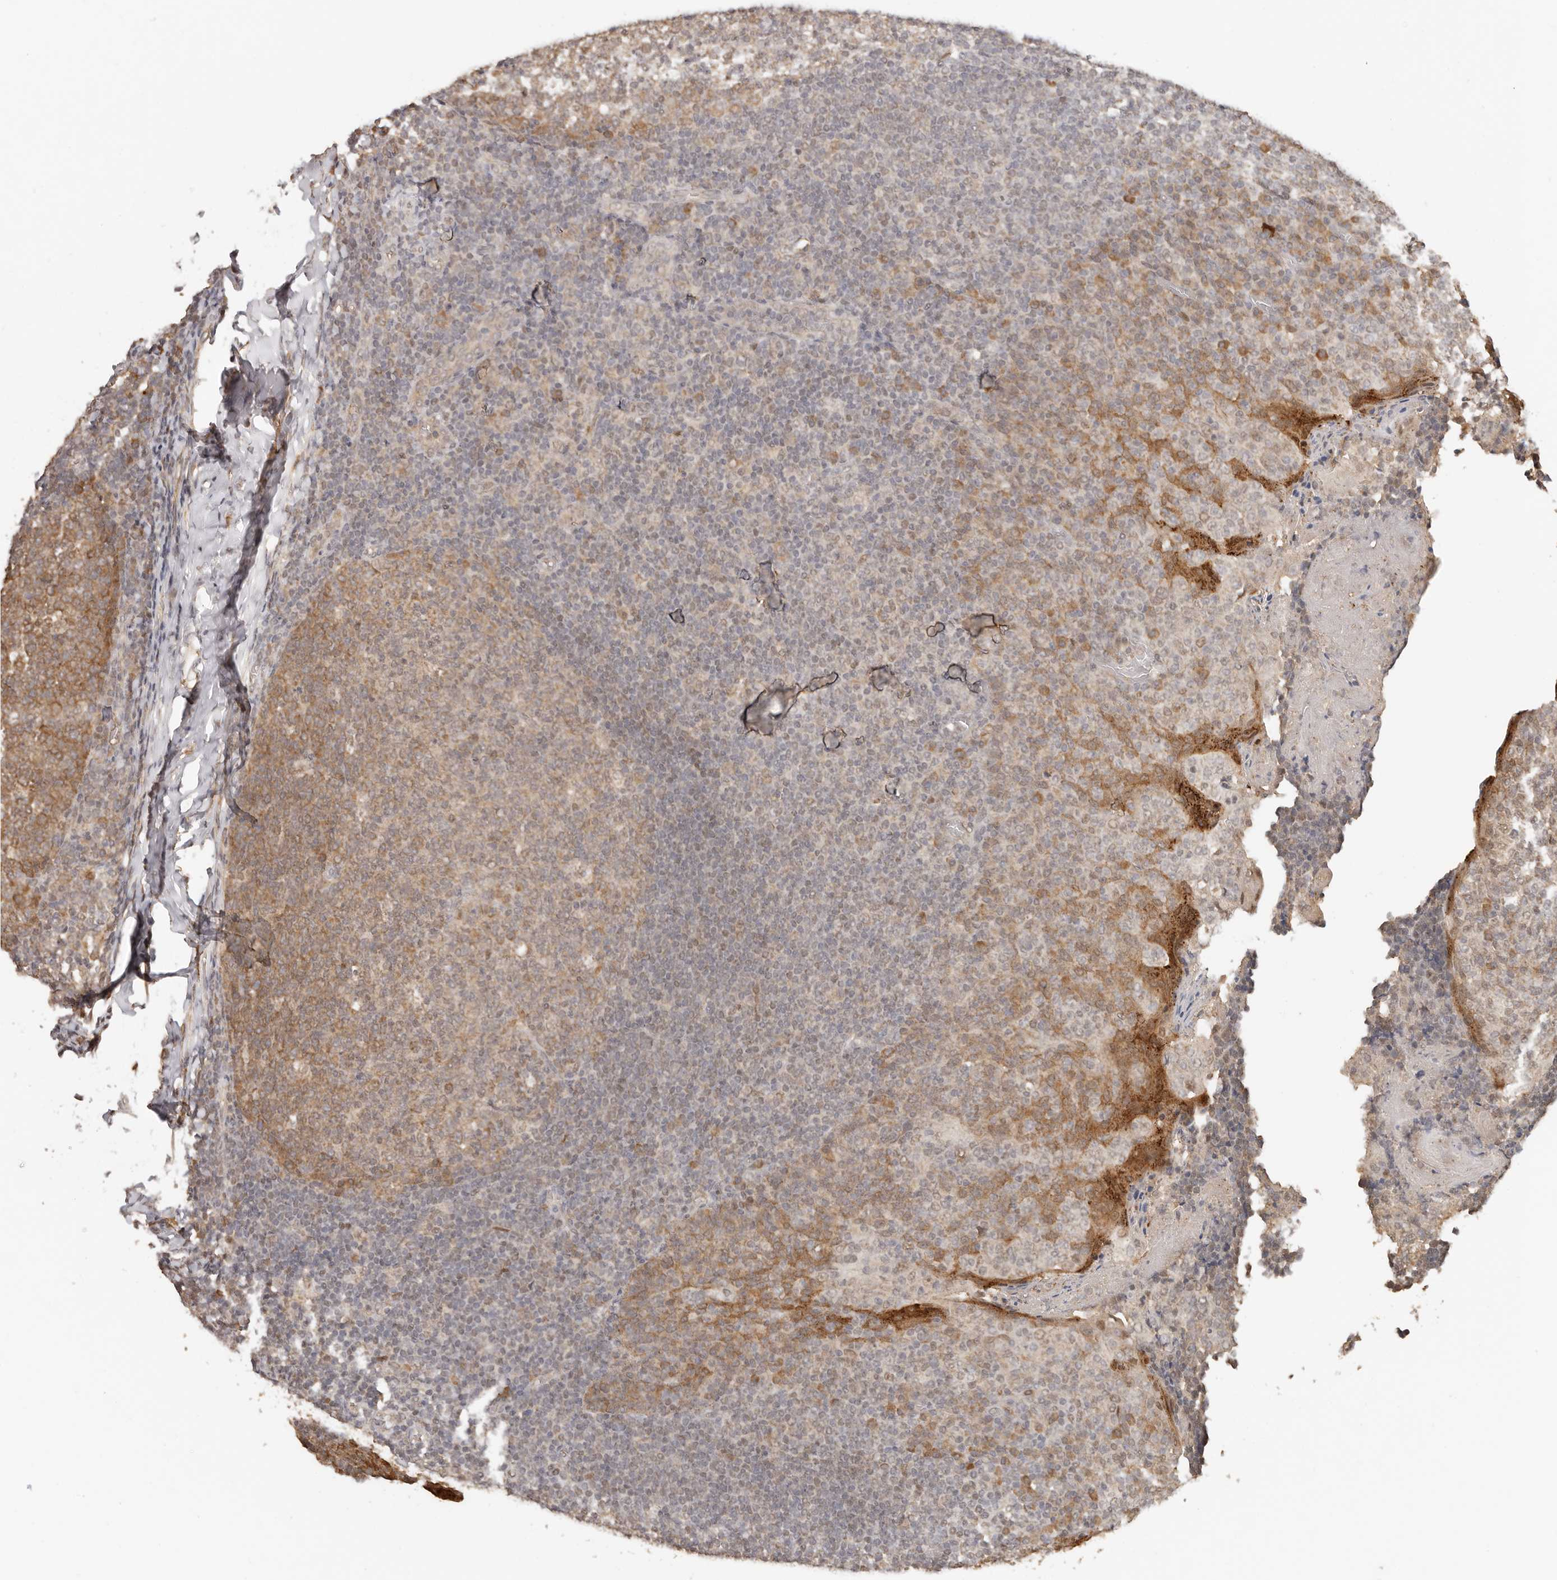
{"staining": {"intensity": "moderate", "quantity": "25%-75%", "location": "cytoplasmic/membranous,nuclear"}, "tissue": "tonsil", "cell_type": "Germinal center cells", "image_type": "normal", "snomed": [{"axis": "morphology", "description": "Normal tissue, NOS"}, {"axis": "topography", "description": "Tonsil"}], "caption": "A micrograph of human tonsil stained for a protein reveals moderate cytoplasmic/membranous,nuclear brown staining in germinal center cells. (DAB (3,3'-diaminobenzidine) IHC, brown staining for protein, blue staining for nuclei).", "gene": "SEC14L1", "patient": {"sex": "female", "age": 19}}